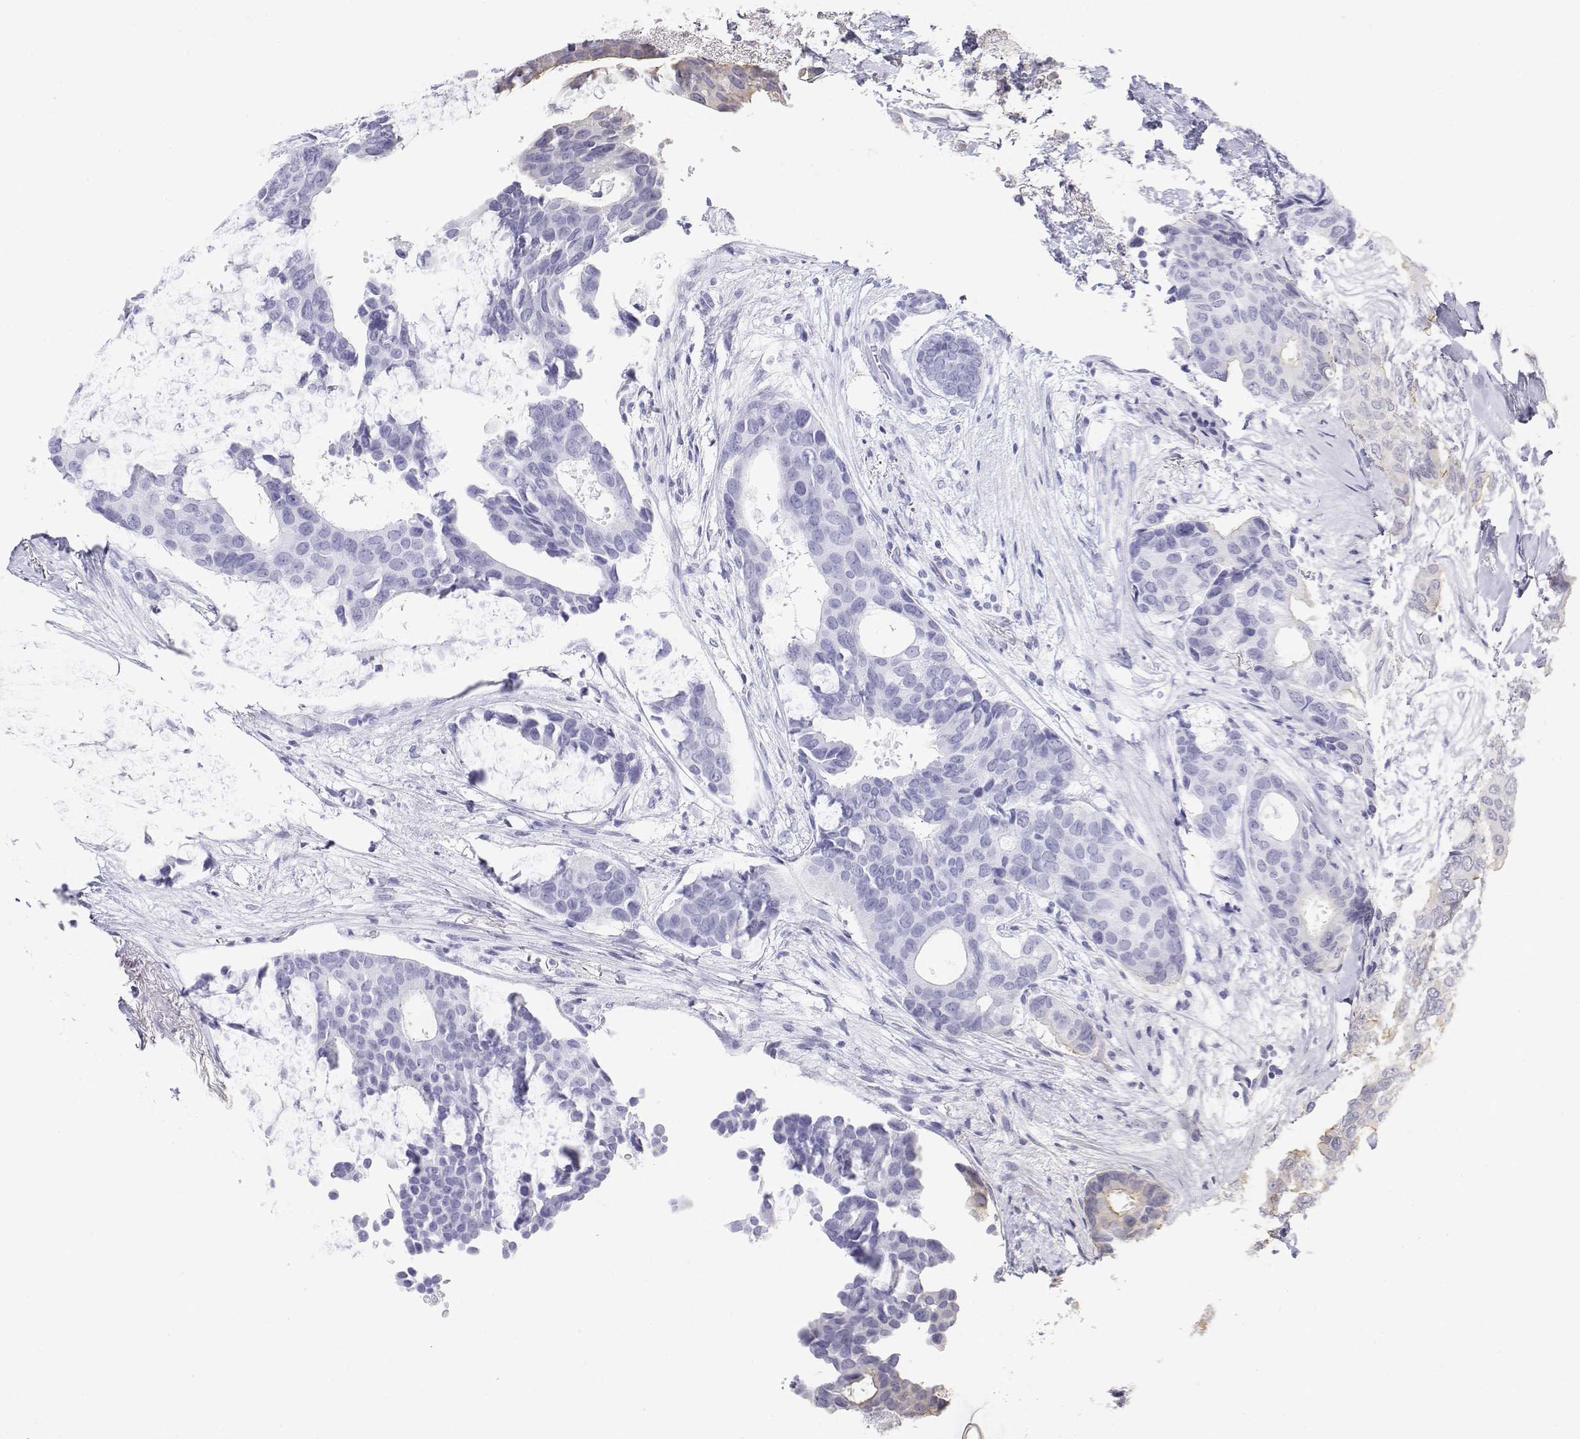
{"staining": {"intensity": "negative", "quantity": "none", "location": "none"}, "tissue": "breast cancer", "cell_type": "Tumor cells", "image_type": "cancer", "snomed": [{"axis": "morphology", "description": "Duct carcinoma"}, {"axis": "topography", "description": "Breast"}], "caption": "Breast intraductal carcinoma stained for a protein using immunohistochemistry demonstrates no positivity tumor cells.", "gene": "MISP", "patient": {"sex": "female", "age": 75}}